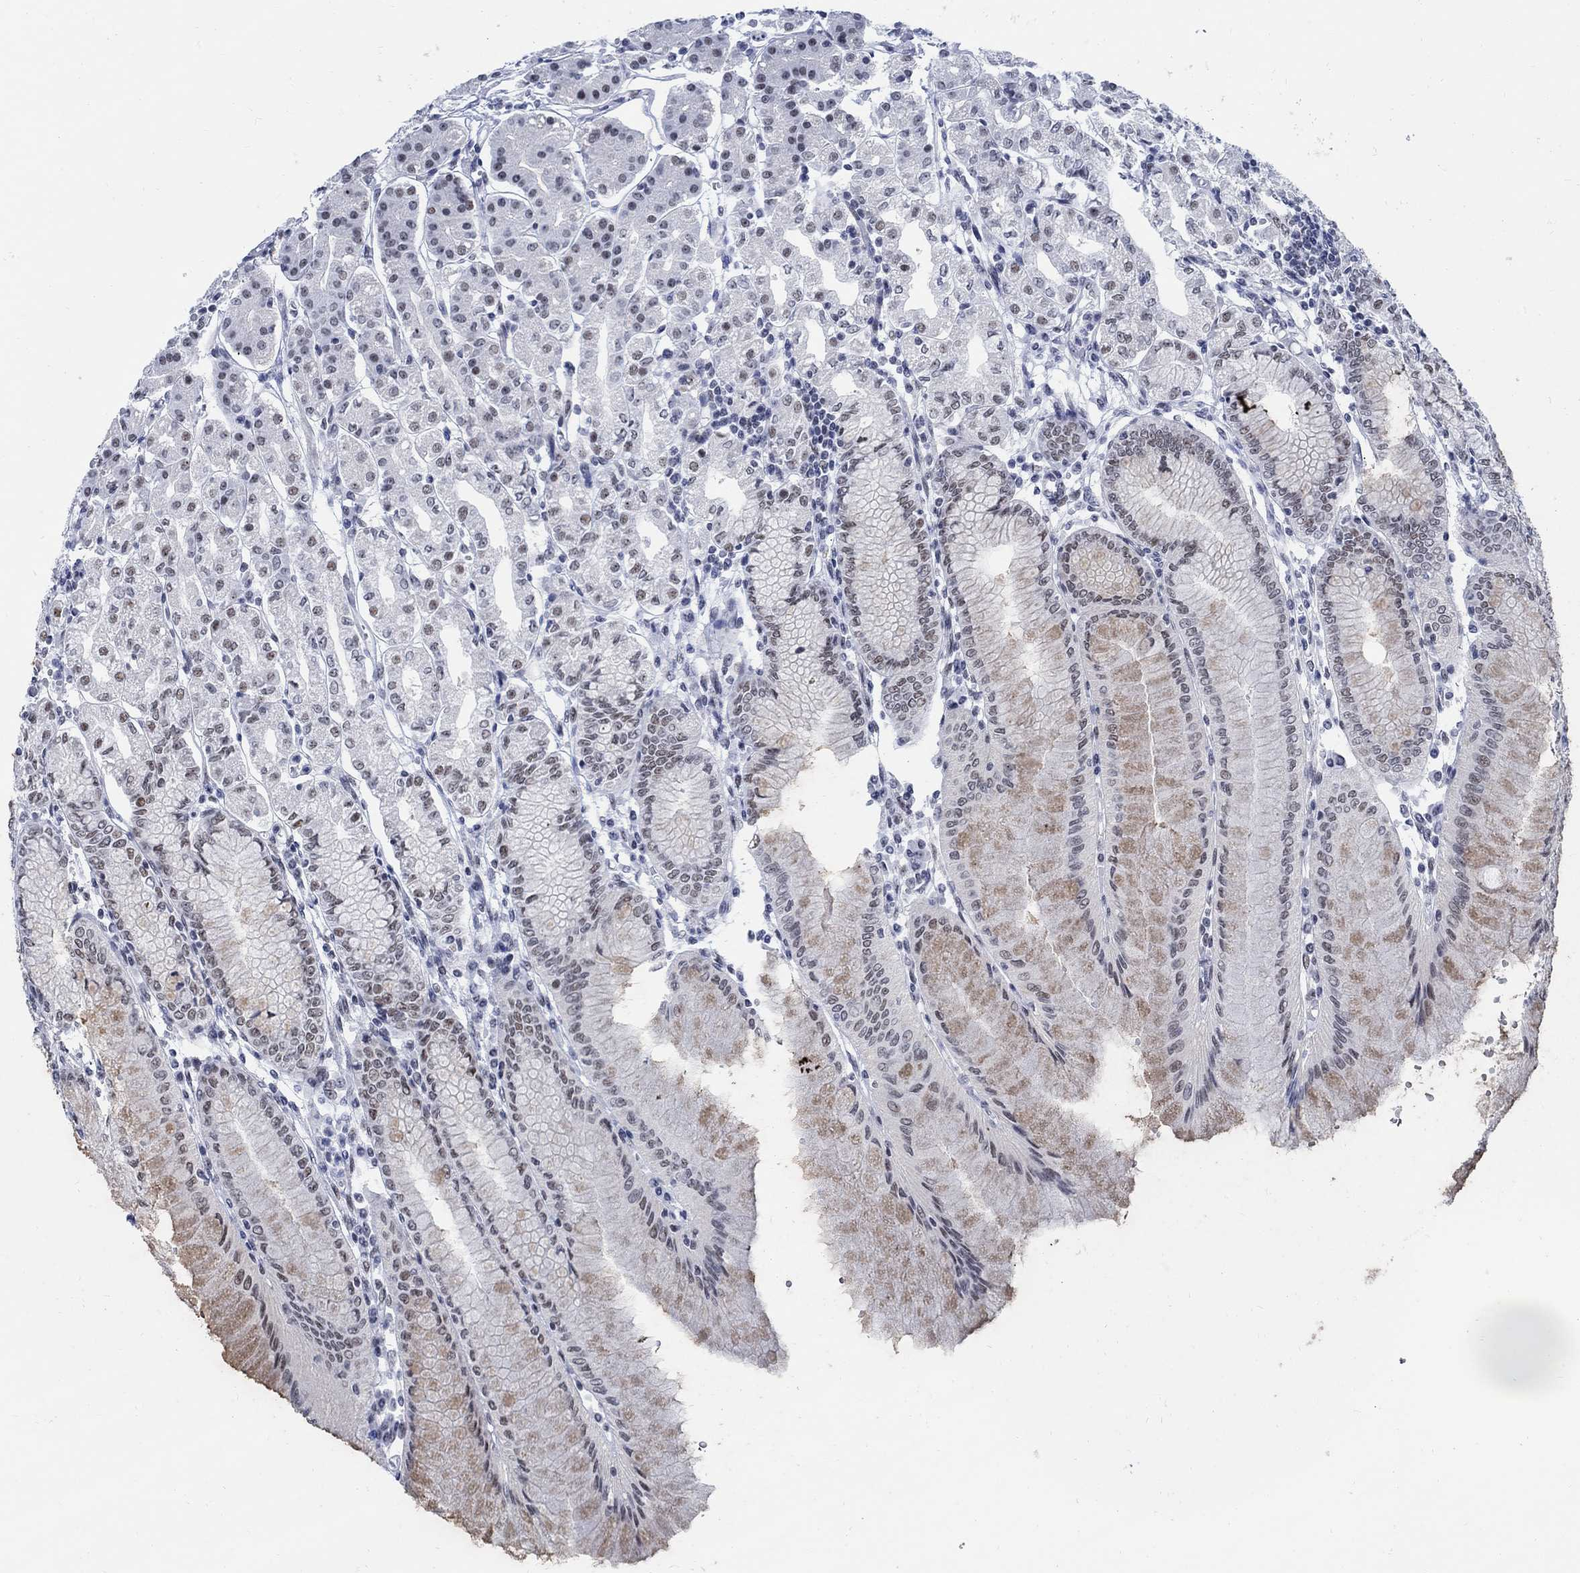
{"staining": {"intensity": "moderate", "quantity": "<25%", "location": "nuclear"}, "tissue": "stomach", "cell_type": "Glandular cells", "image_type": "normal", "snomed": [{"axis": "morphology", "description": "Normal tissue, NOS"}, {"axis": "topography", "description": "Skeletal muscle"}, {"axis": "topography", "description": "Stomach"}], "caption": "Protein staining demonstrates moderate nuclear staining in approximately <25% of glandular cells in unremarkable stomach.", "gene": "DLK1", "patient": {"sex": "female", "age": 57}}